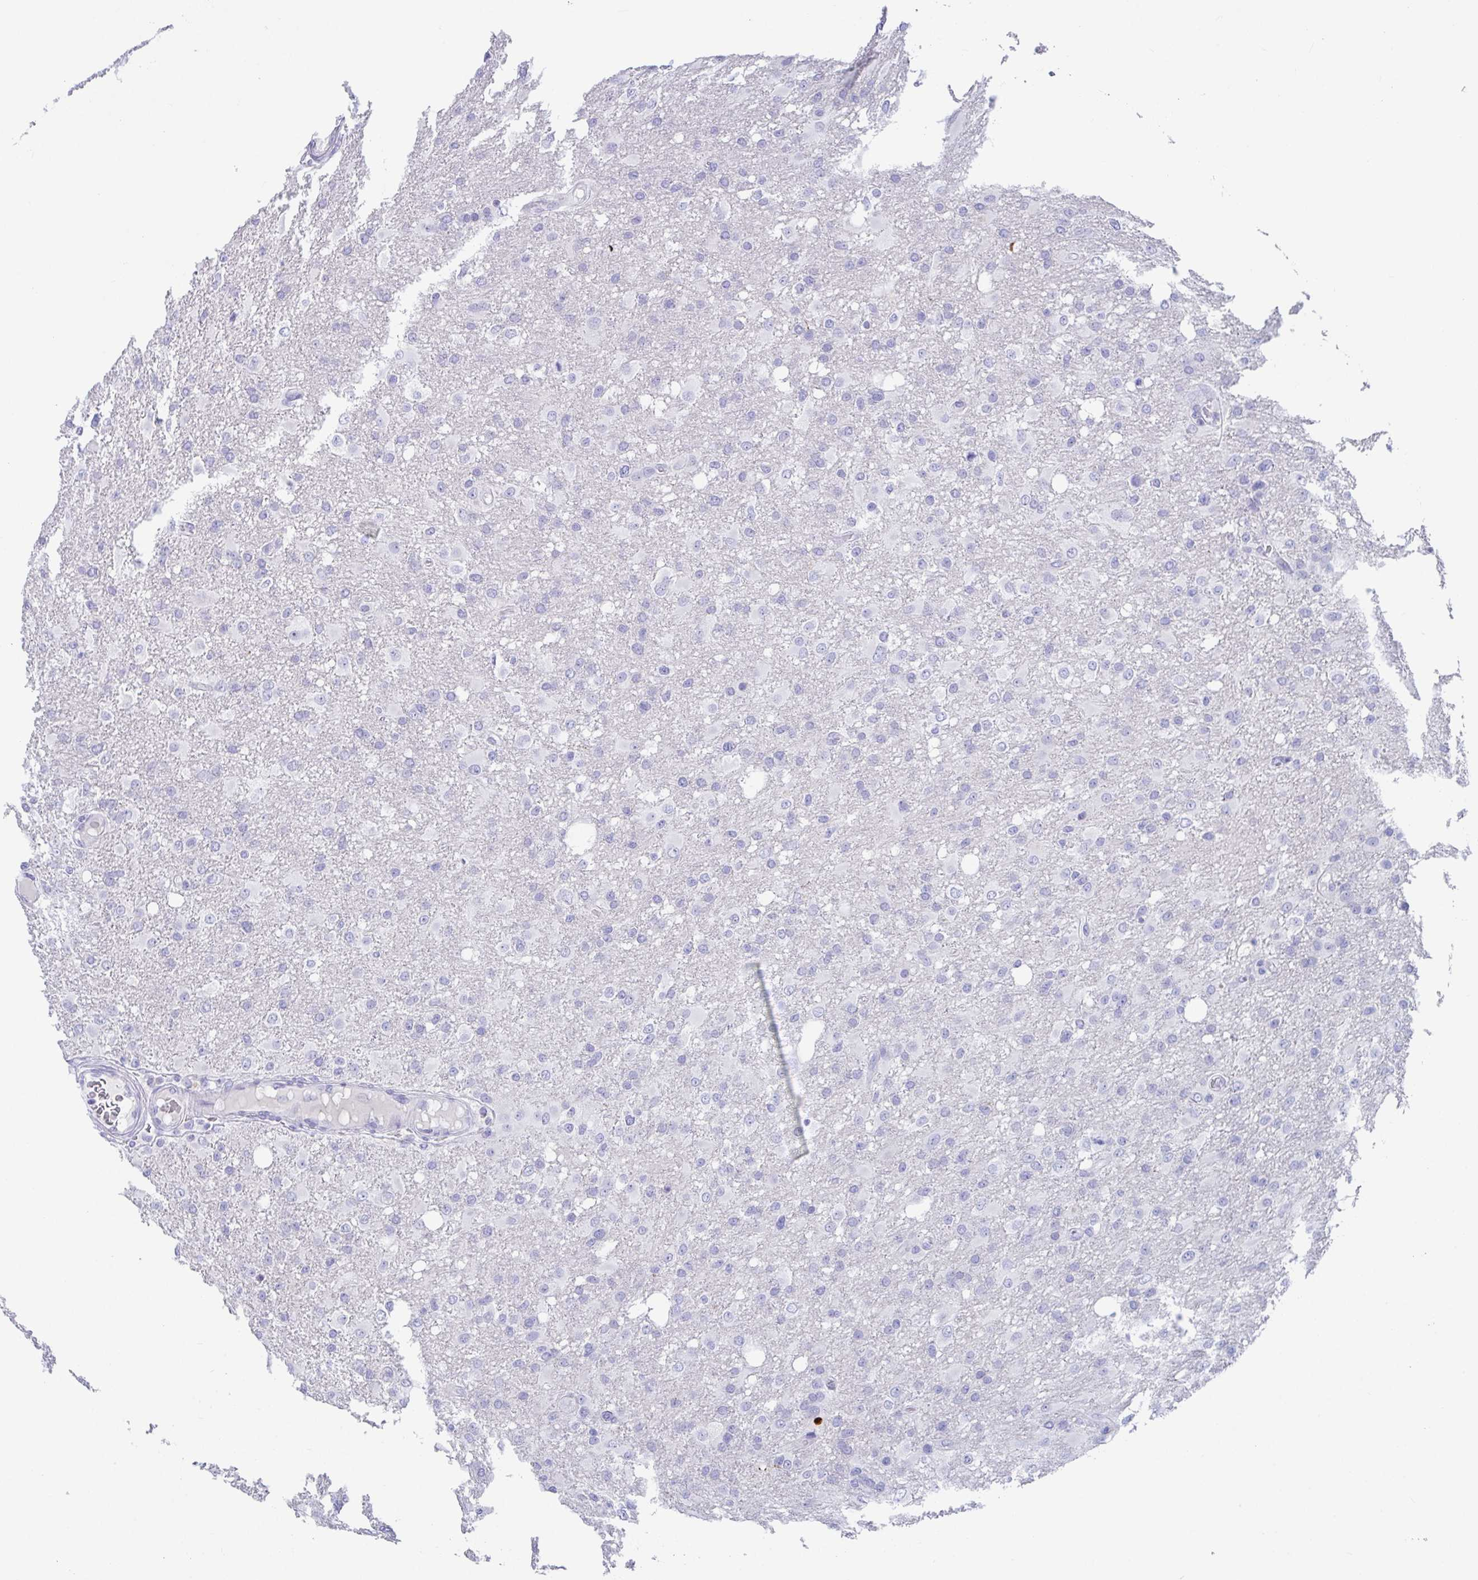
{"staining": {"intensity": "negative", "quantity": "none", "location": "none"}, "tissue": "glioma", "cell_type": "Tumor cells", "image_type": "cancer", "snomed": [{"axis": "morphology", "description": "Glioma, malignant, High grade"}, {"axis": "topography", "description": "Brain"}], "caption": "IHC micrograph of neoplastic tissue: glioma stained with DAB reveals no significant protein positivity in tumor cells.", "gene": "PLA2G1B", "patient": {"sex": "male", "age": 53}}